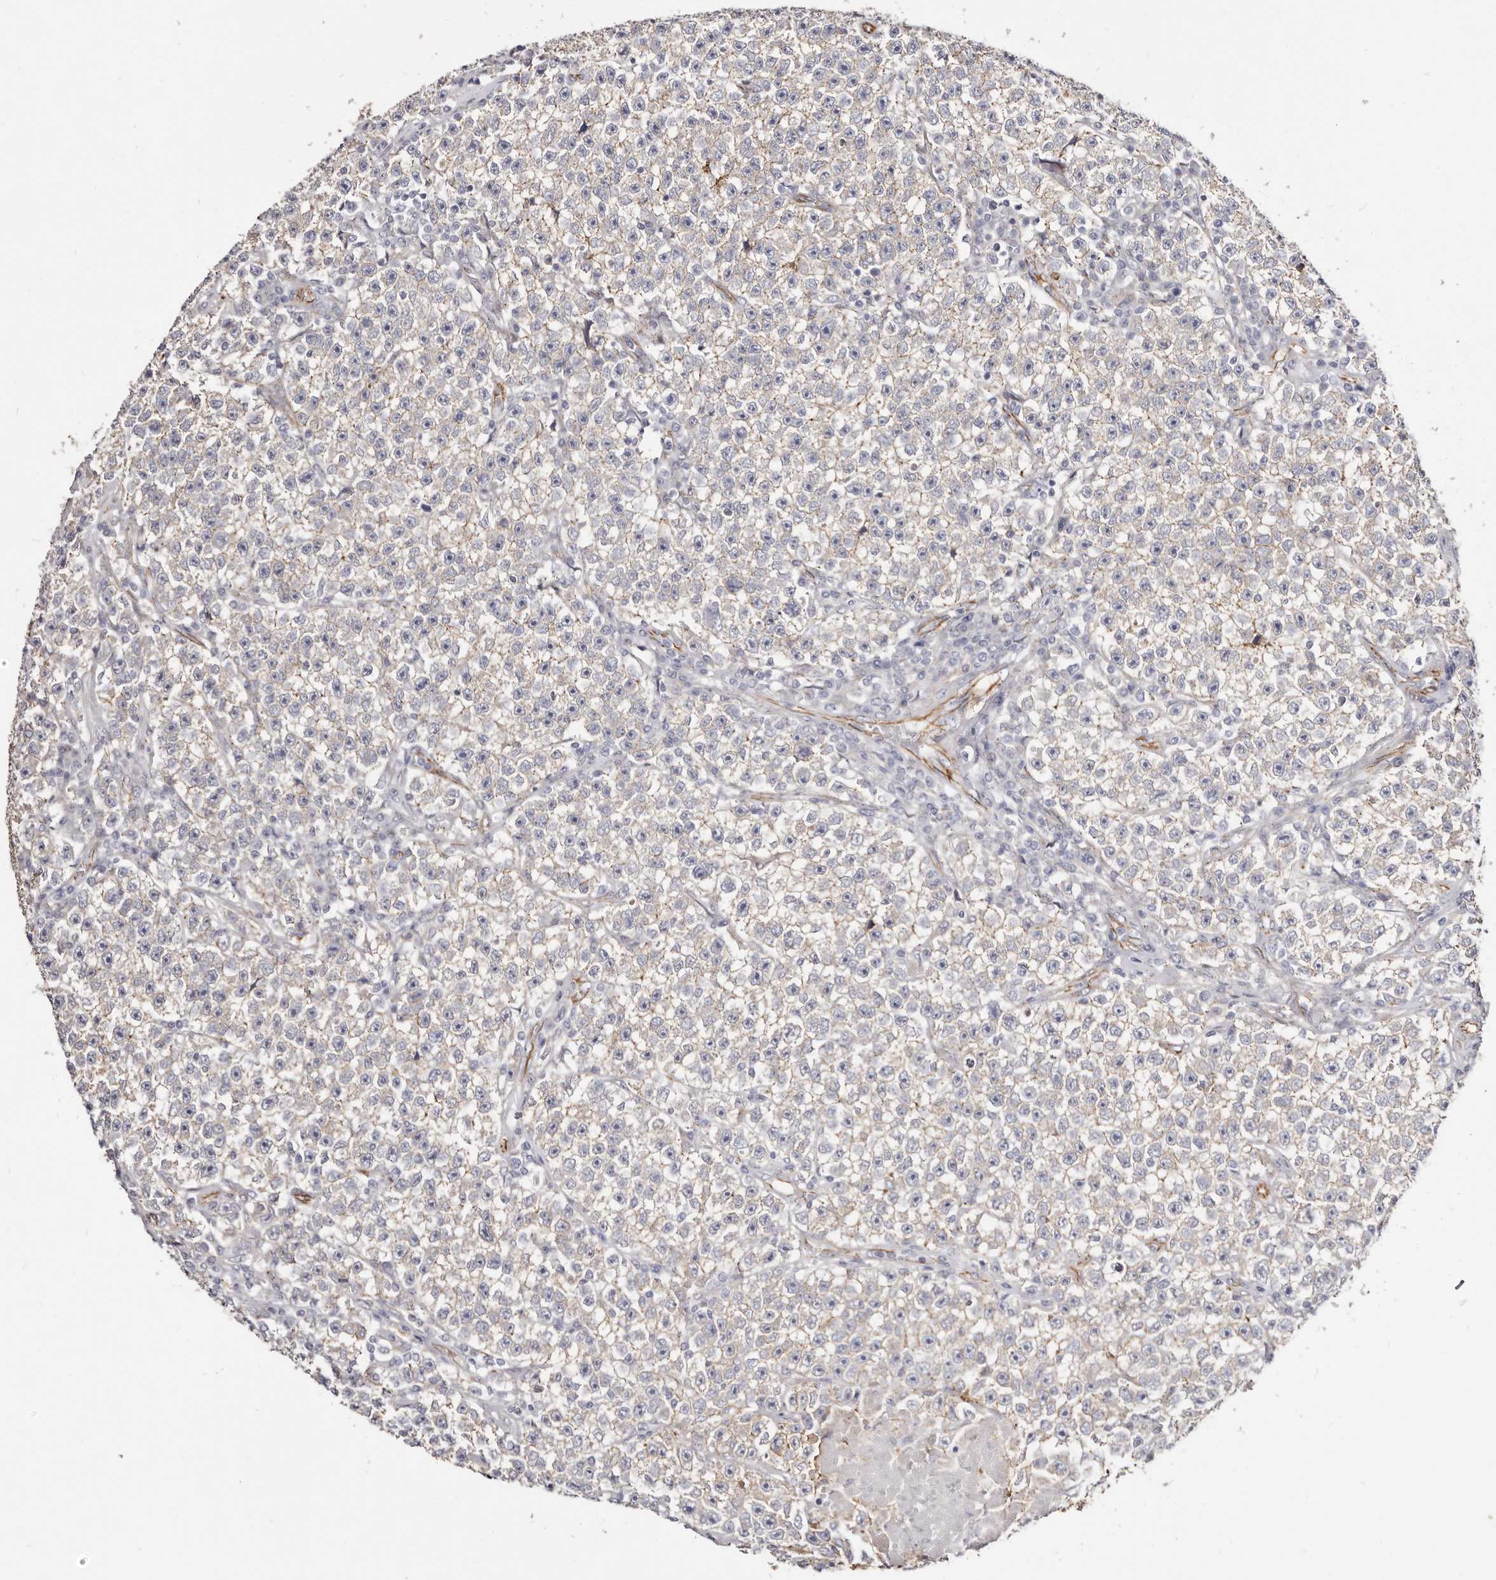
{"staining": {"intensity": "weak", "quantity": ">75%", "location": "cytoplasmic/membranous"}, "tissue": "testis cancer", "cell_type": "Tumor cells", "image_type": "cancer", "snomed": [{"axis": "morphology", "description": "Seminoma, NOS"}, {"axis": "topography", "description": "Testis"}], "caption": "Immunohistochemical staining of testis cancer exhibits weak cytoplasmic/membranous protein positivity in about >75% of tumor cells.", "gene": "CTNNB1", "patient": {"sex": "male", "age": 22}}